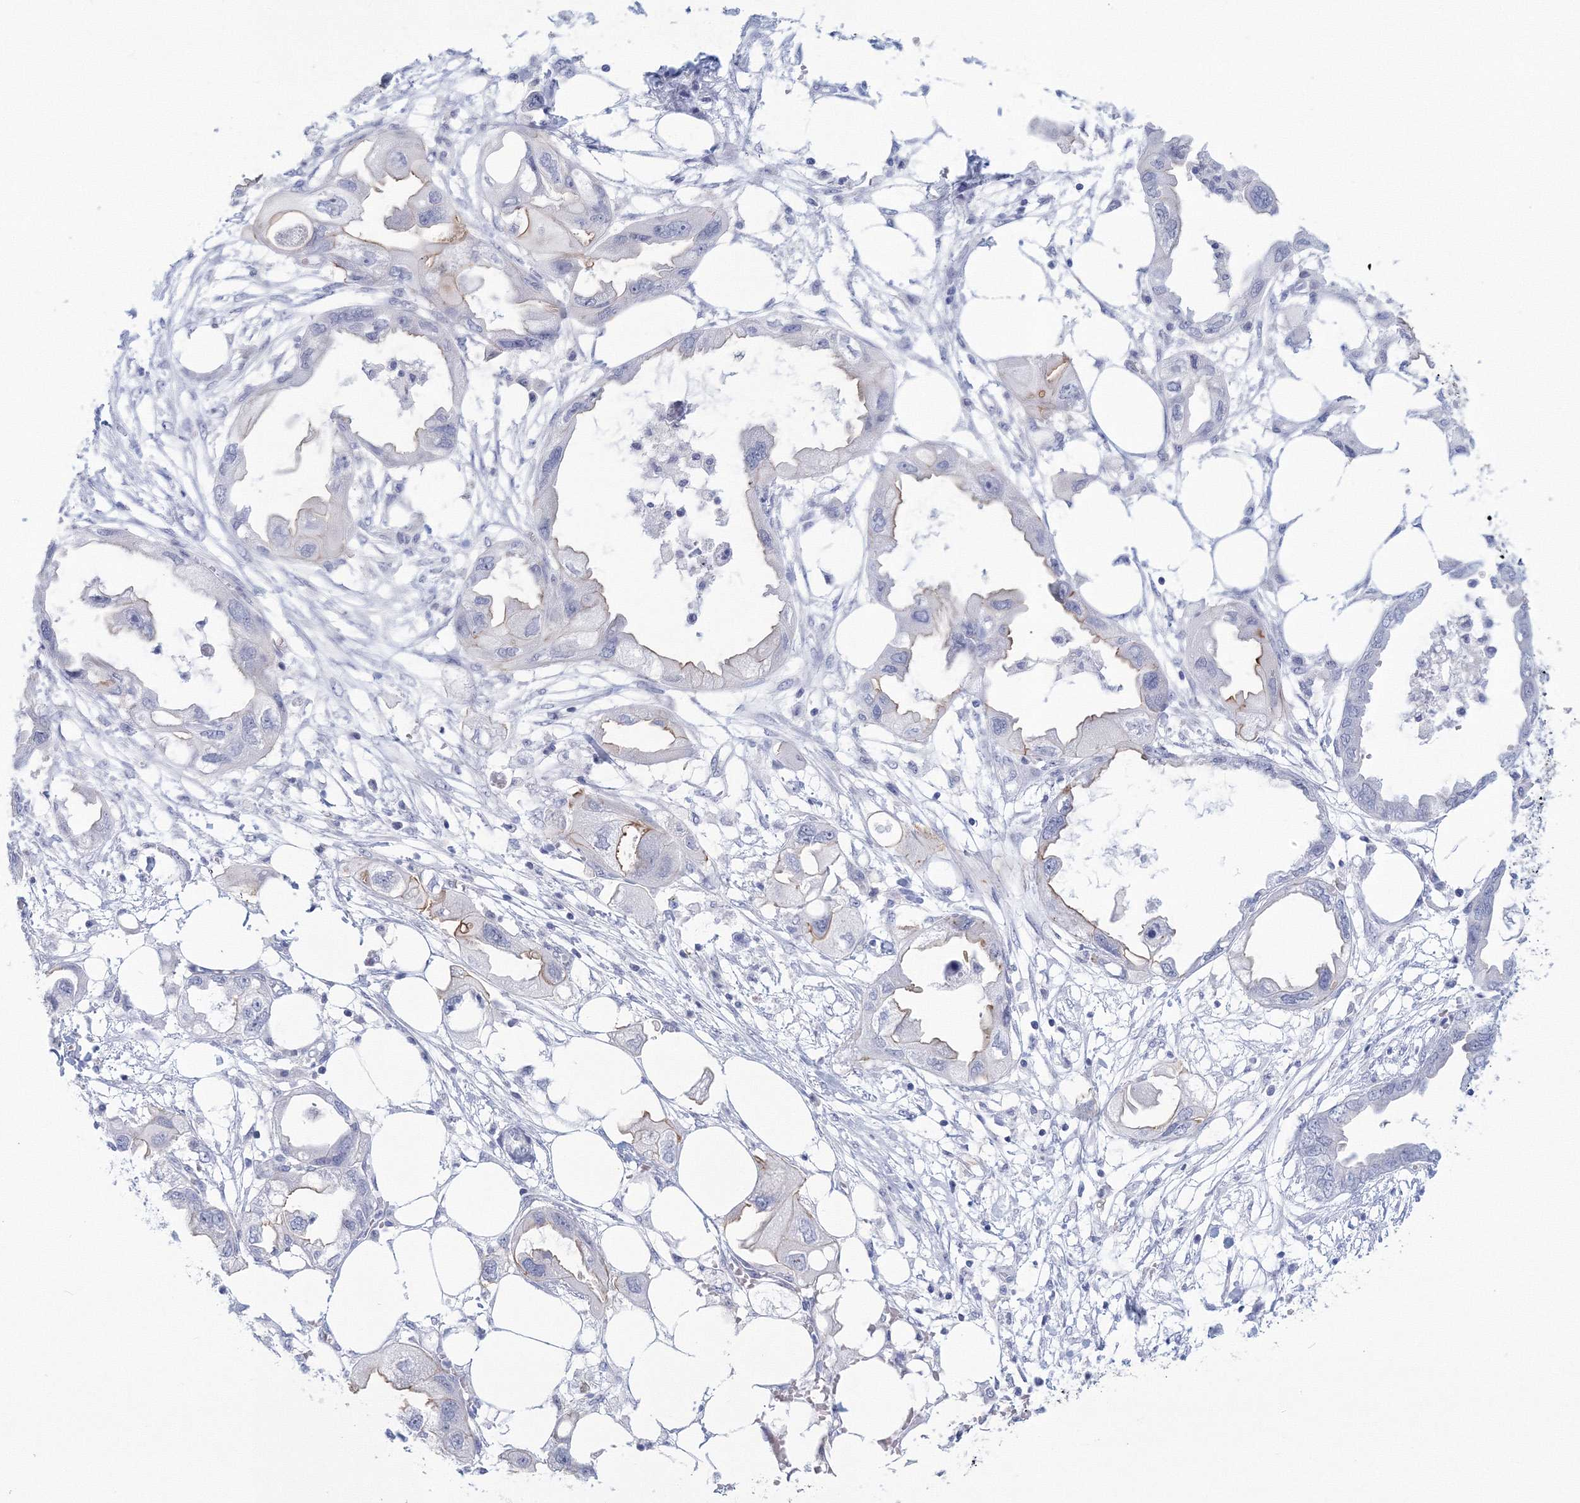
{"staining": {"intensity": "negative", "quantity": "none", "location": "none"}, "tissue": "endometrial cancer", "cell_type": "Tumor cells", "image_type": "cancer", "snomed": [{"axis": "morphology", "description": "Adenocarcinoma, NOS"}, {"axis": "morphology", "description": "Adenocarcinoma, metastatic, NOS"}, {"axis": "topography", "description": "Adipose tissue"}, {"axis": "topography", "description": "Endometrium"}], "caption": "A high-resolution micrograph shows immunohistochemistry staining of adenocarcinoma (endometrial), which displays no significant staining in tumor cells.", "gene": "VSIG1", "patient": {"sex": "female", "age": 67}}